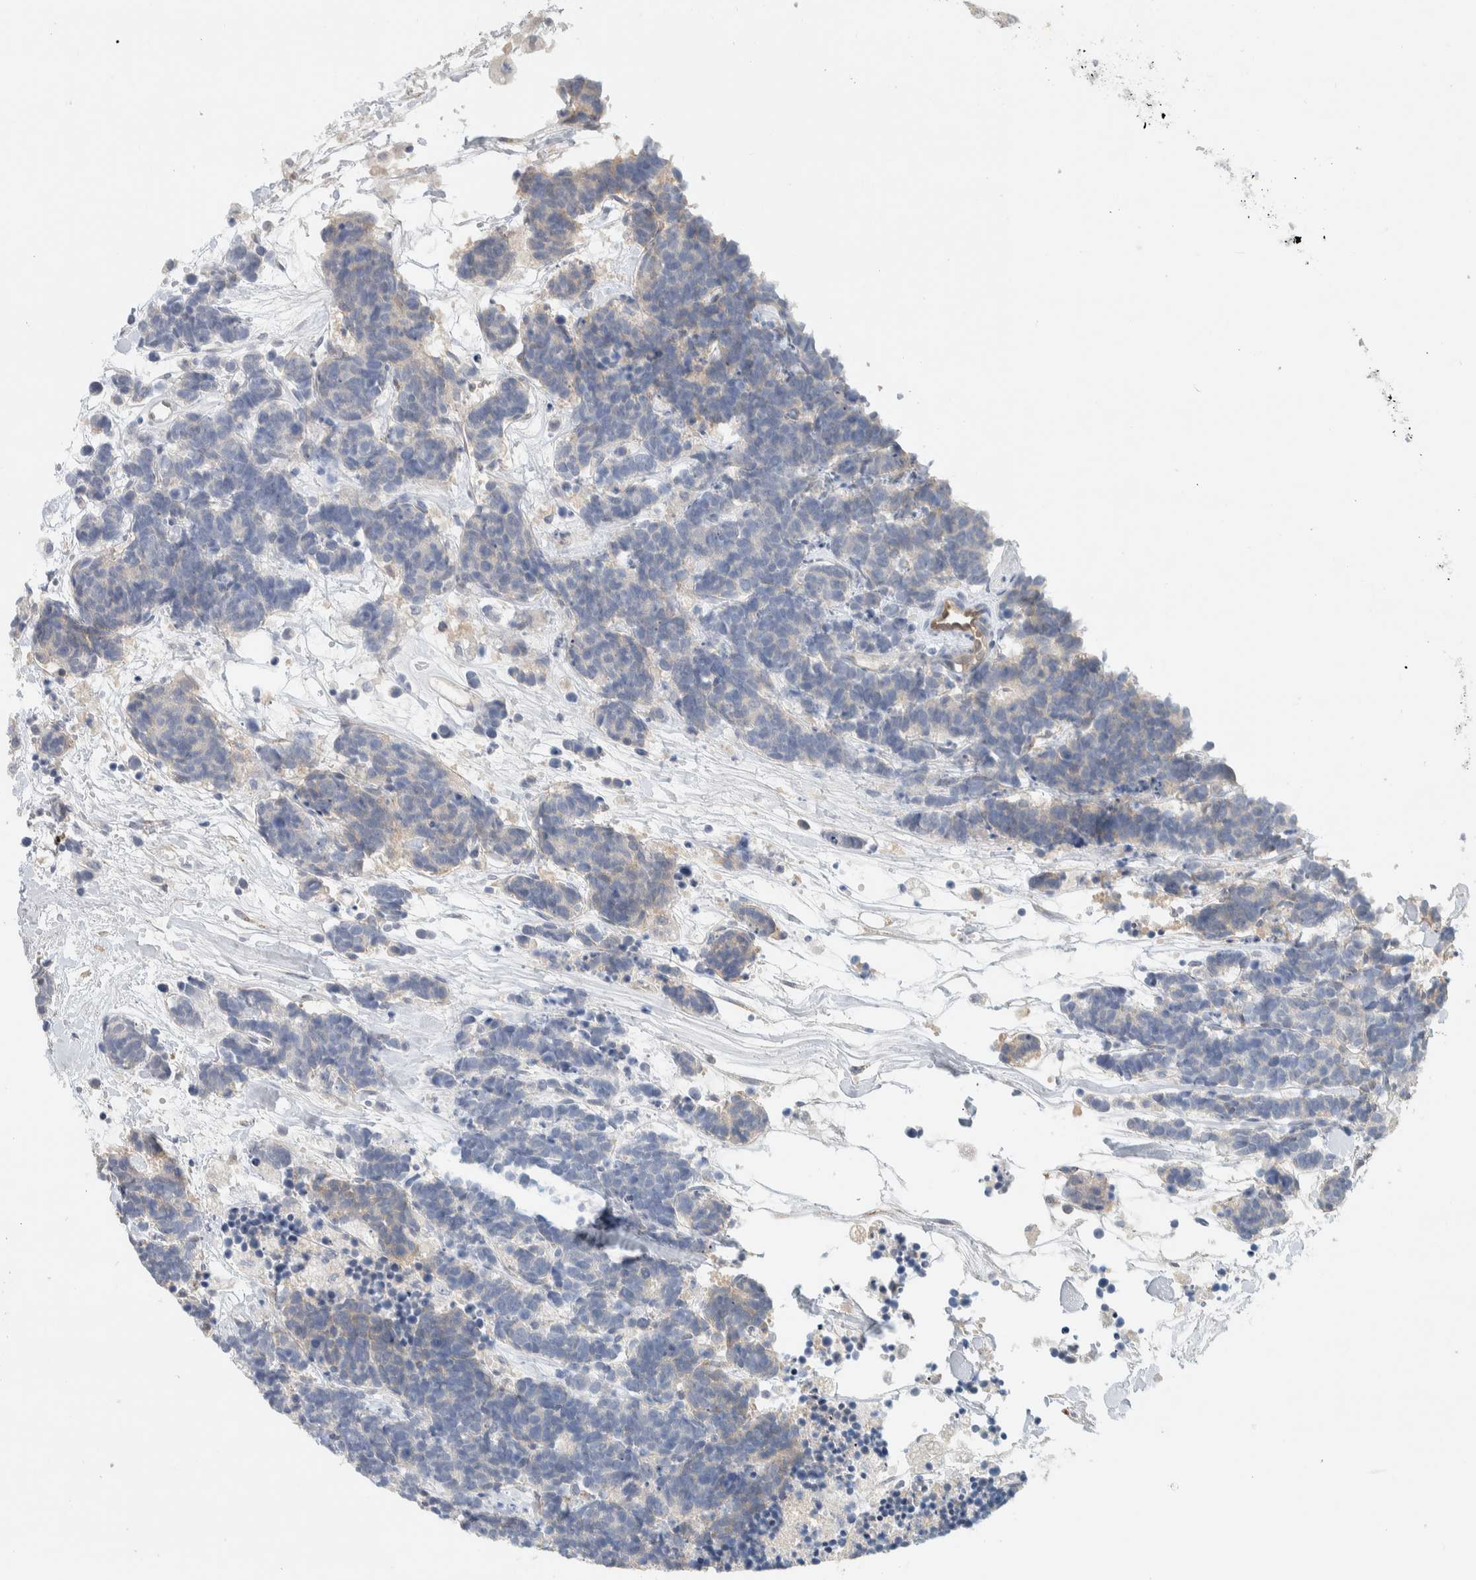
{"staining": {"intensity": "negative", "quantity": "none", "location": "none"}, "tissue": "carcinoid", "cell_type": "Tumor cells", "image_type": "cancer", "snomed": [{"axis": "morphology", "description": "Carcinoma, NOS"}, {"axis": "morphology", "description": "Carcinoid, malignant, NOS"}, {"axis": "topography", "description": "Urinary bladder"}], "caption": "This histopathology image is of malignant carcinoid stained with immunohistochemistry (IHC) to label a protein in brown with the nuclei are counter-stained blue. There is no expression in tumor cells. Nuclei are stained in blue.", "gene": "DEPTOR", "patient": {"sex": "male", "age": 57}}